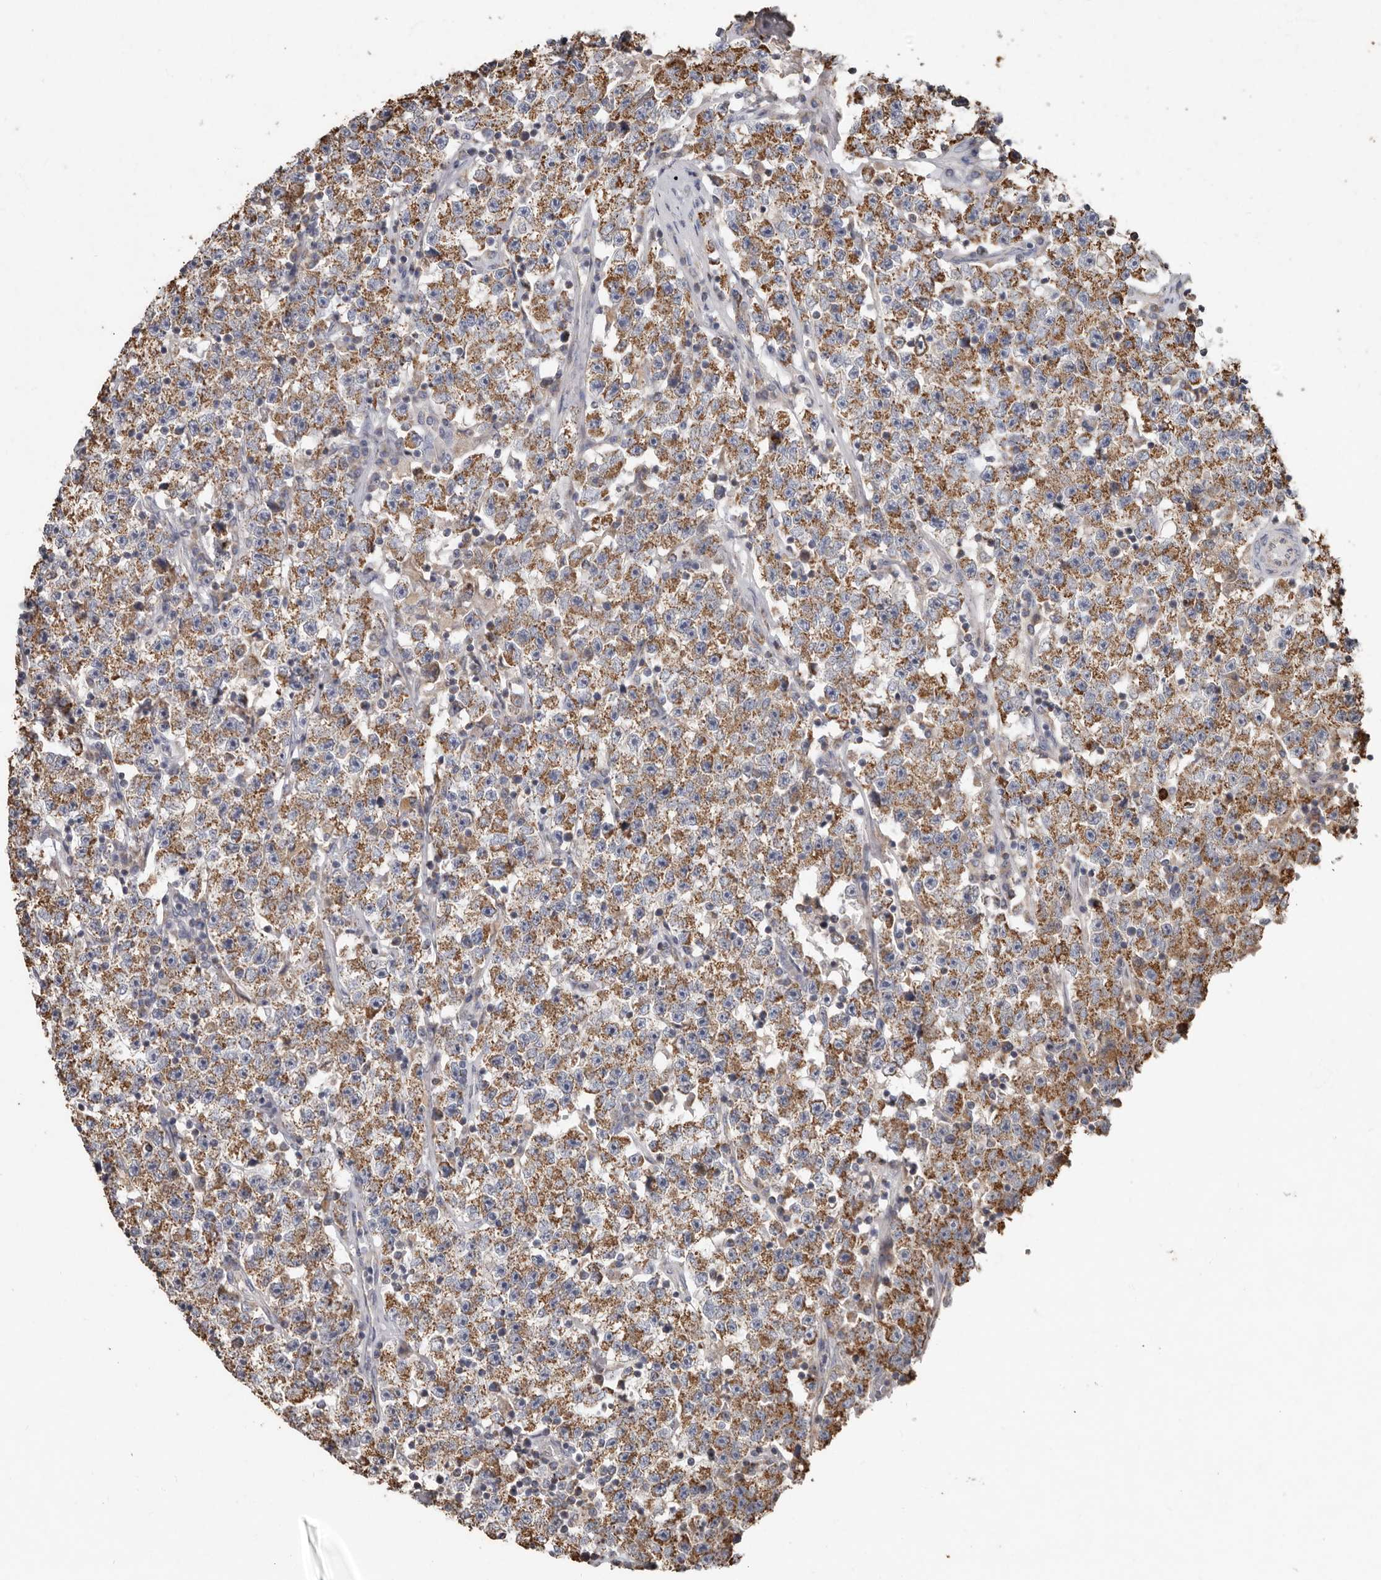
{"staining": {"intensity": "moderate", "quantity": ">75%", "location": "cytoplasmic/membranous"}, "tissue": "testis cancer", "cell_type": "Tumor cells", "image_type": "cancer", "snomed": [{"axis": "morphology", "description": "Seminoma, NOS"}, {"axis": "topography", "description": "Testis"}], "caption": "A brown stain highlights moderate cytoplasmic/membranous staining of a protein in human testis cancer (seminoma) tumor cells. (DAB (3,3'-diaminobenzidine) = brown stain, brightfield microscopy at high magnification).", "gene": "KIF26B", "patient": {"sex": "male", "age": 22}}